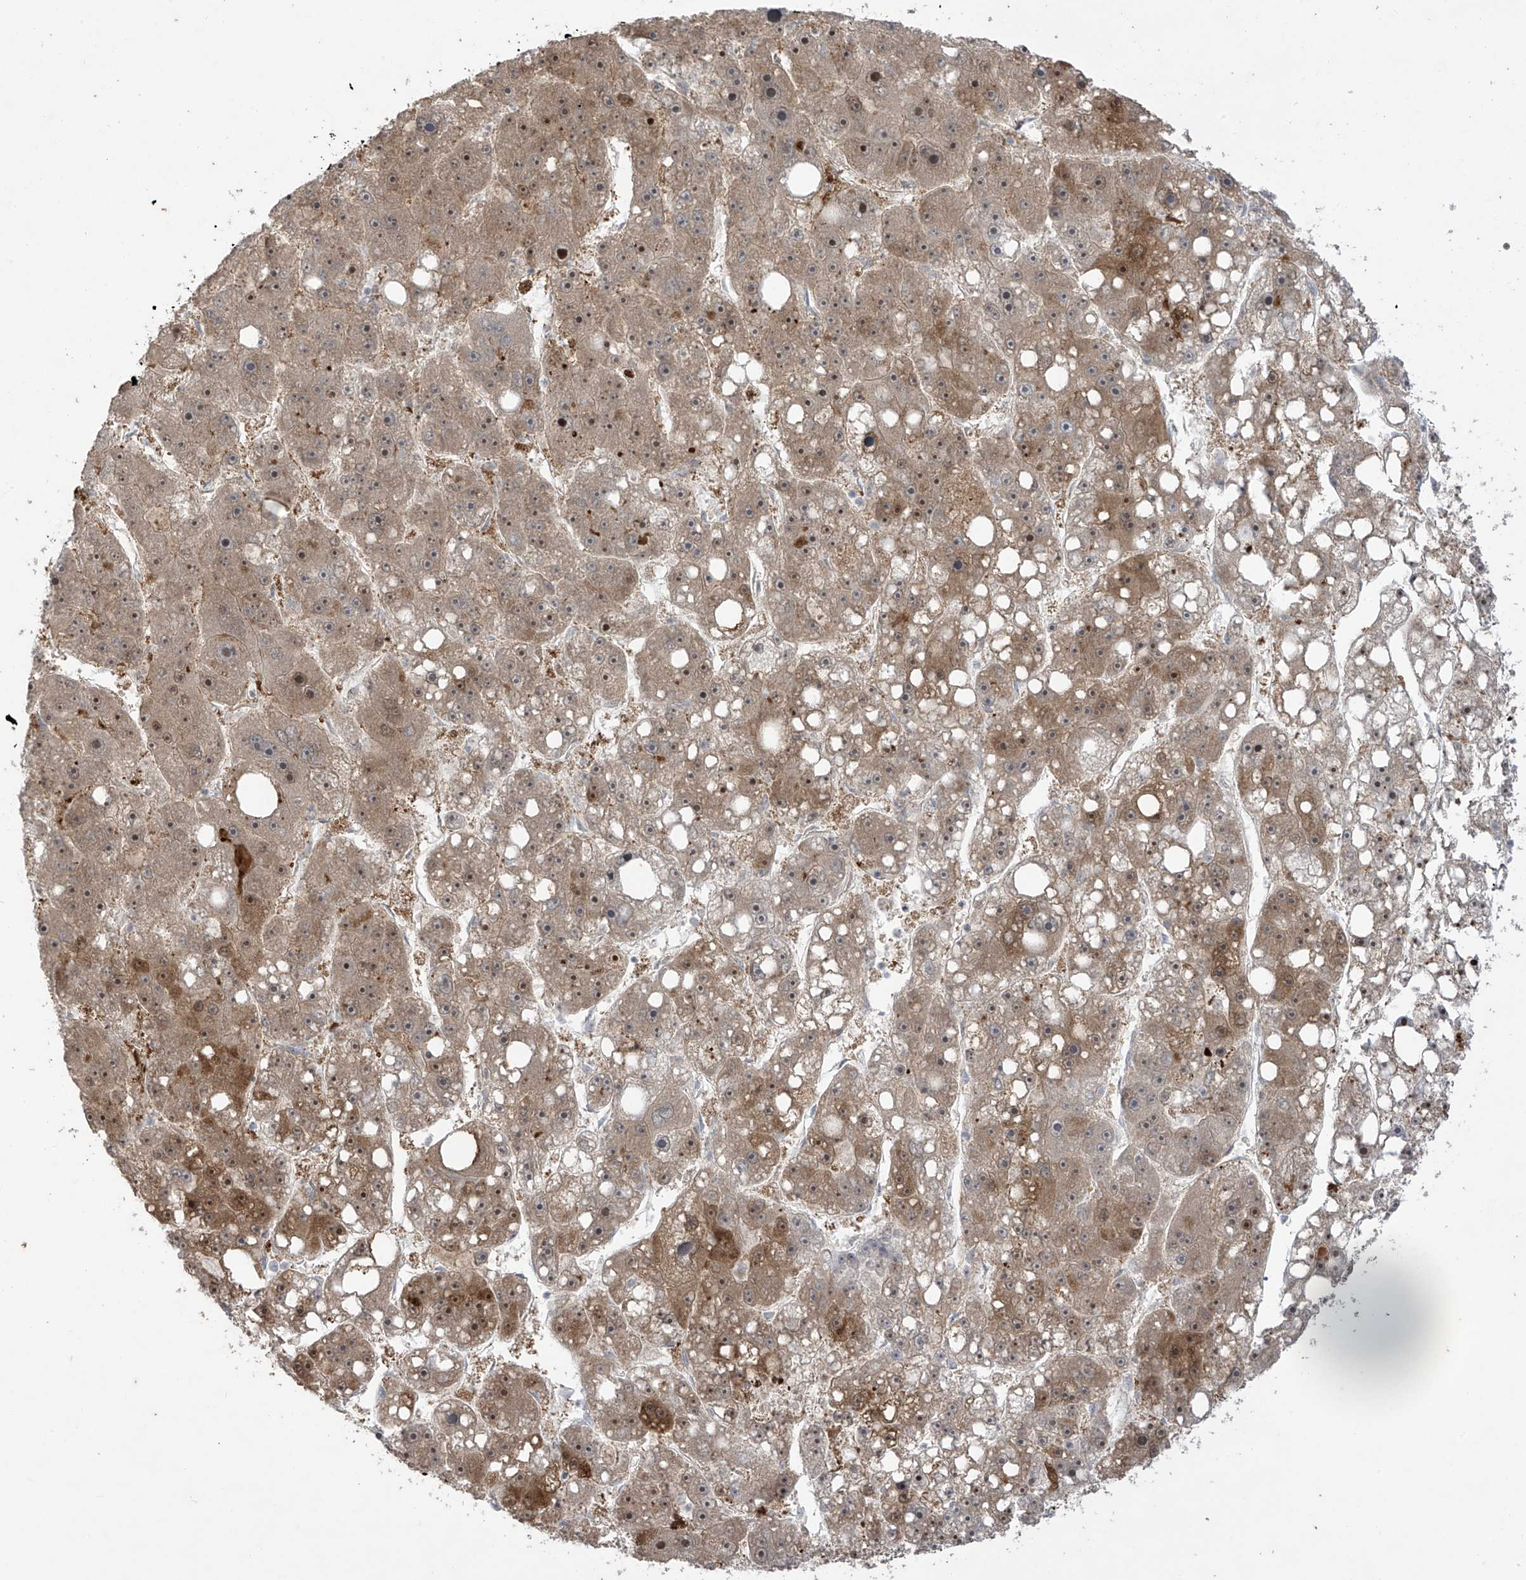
{"staining": {"intensity": "moderate", "quantity": ">75%", "location": "cytoplasmic/membranous,nuclear"}, "tissue": "liver cancer", "cell_type": "Tumor cells", "image_type": "cancer", "snomed": [{"axis": "morphology", "description": "Carcinoma, Hepatocellular, NOS"}, {"axis": "topography", "description": "Liver"}], "caption": "Hepatocellular carcinoma (liver) stained with a brown dye displays moderate cytoplasmic/membranous and nuclear positive expression in approximately >75% of tumor cells.", "gene": "OGT", "patient": {"sex": "female", "age": 61}}